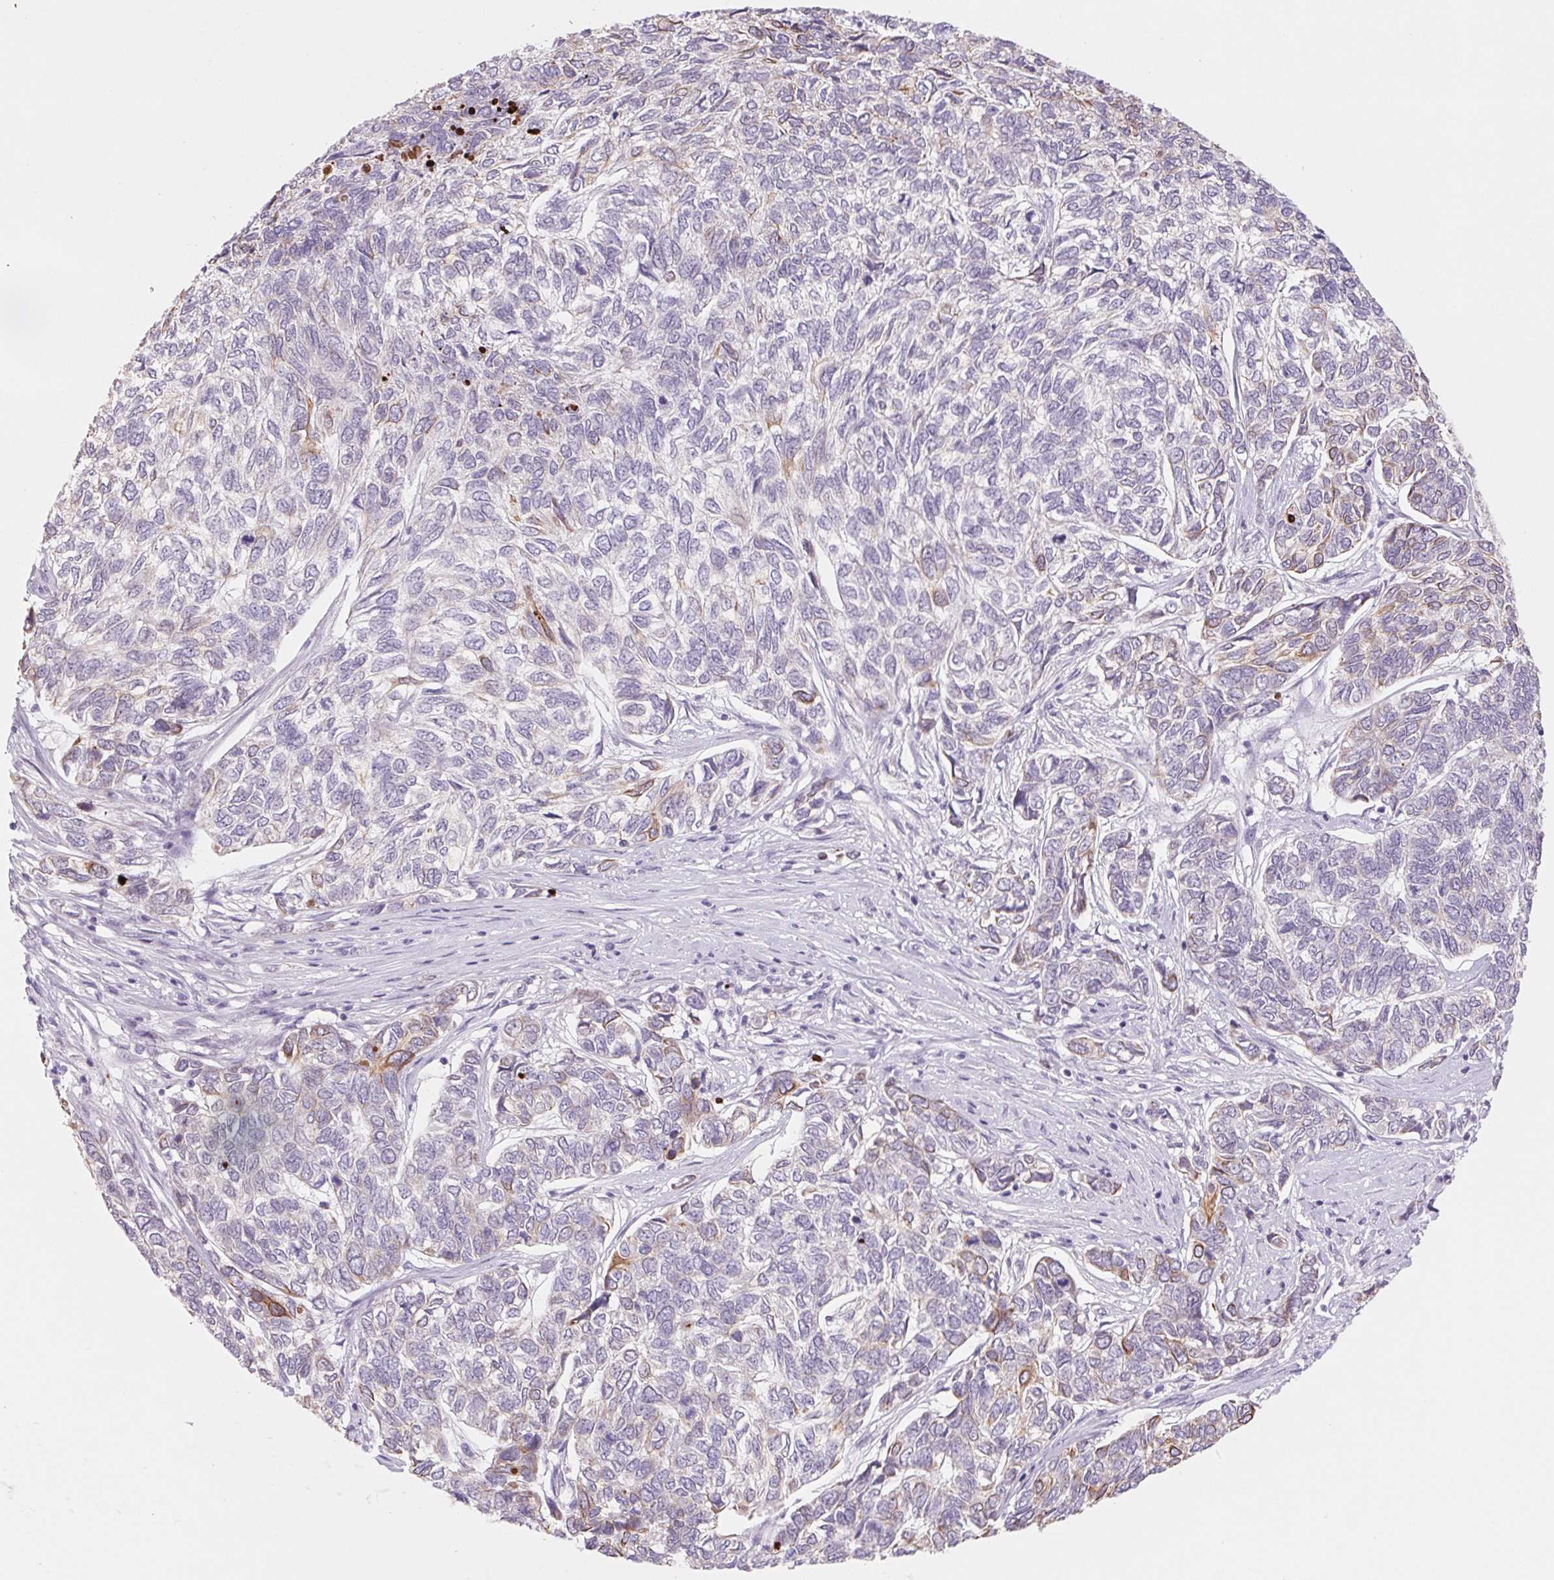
{"staining": {"intensity": "moderate", "quantity": "<25%", "location": "cytoplasmic/membranous"}, "tissue": "skin cancer", "cell_type": "Tumor cells", "image_type": "cancer", "snomed": [{"axis": "morphology", "description": "Basal cell carcinoma"}, {"axis": "topography", "description": "Skin"}], "caption": "The image exhibits a brown stain indicating the presence of a protein in the cytoplasmic/membranous of tumor cells in skin cancer (basal cell carcinoma).", "gene": "KRT1", "patient": {"sex": "female", "age": 65}}